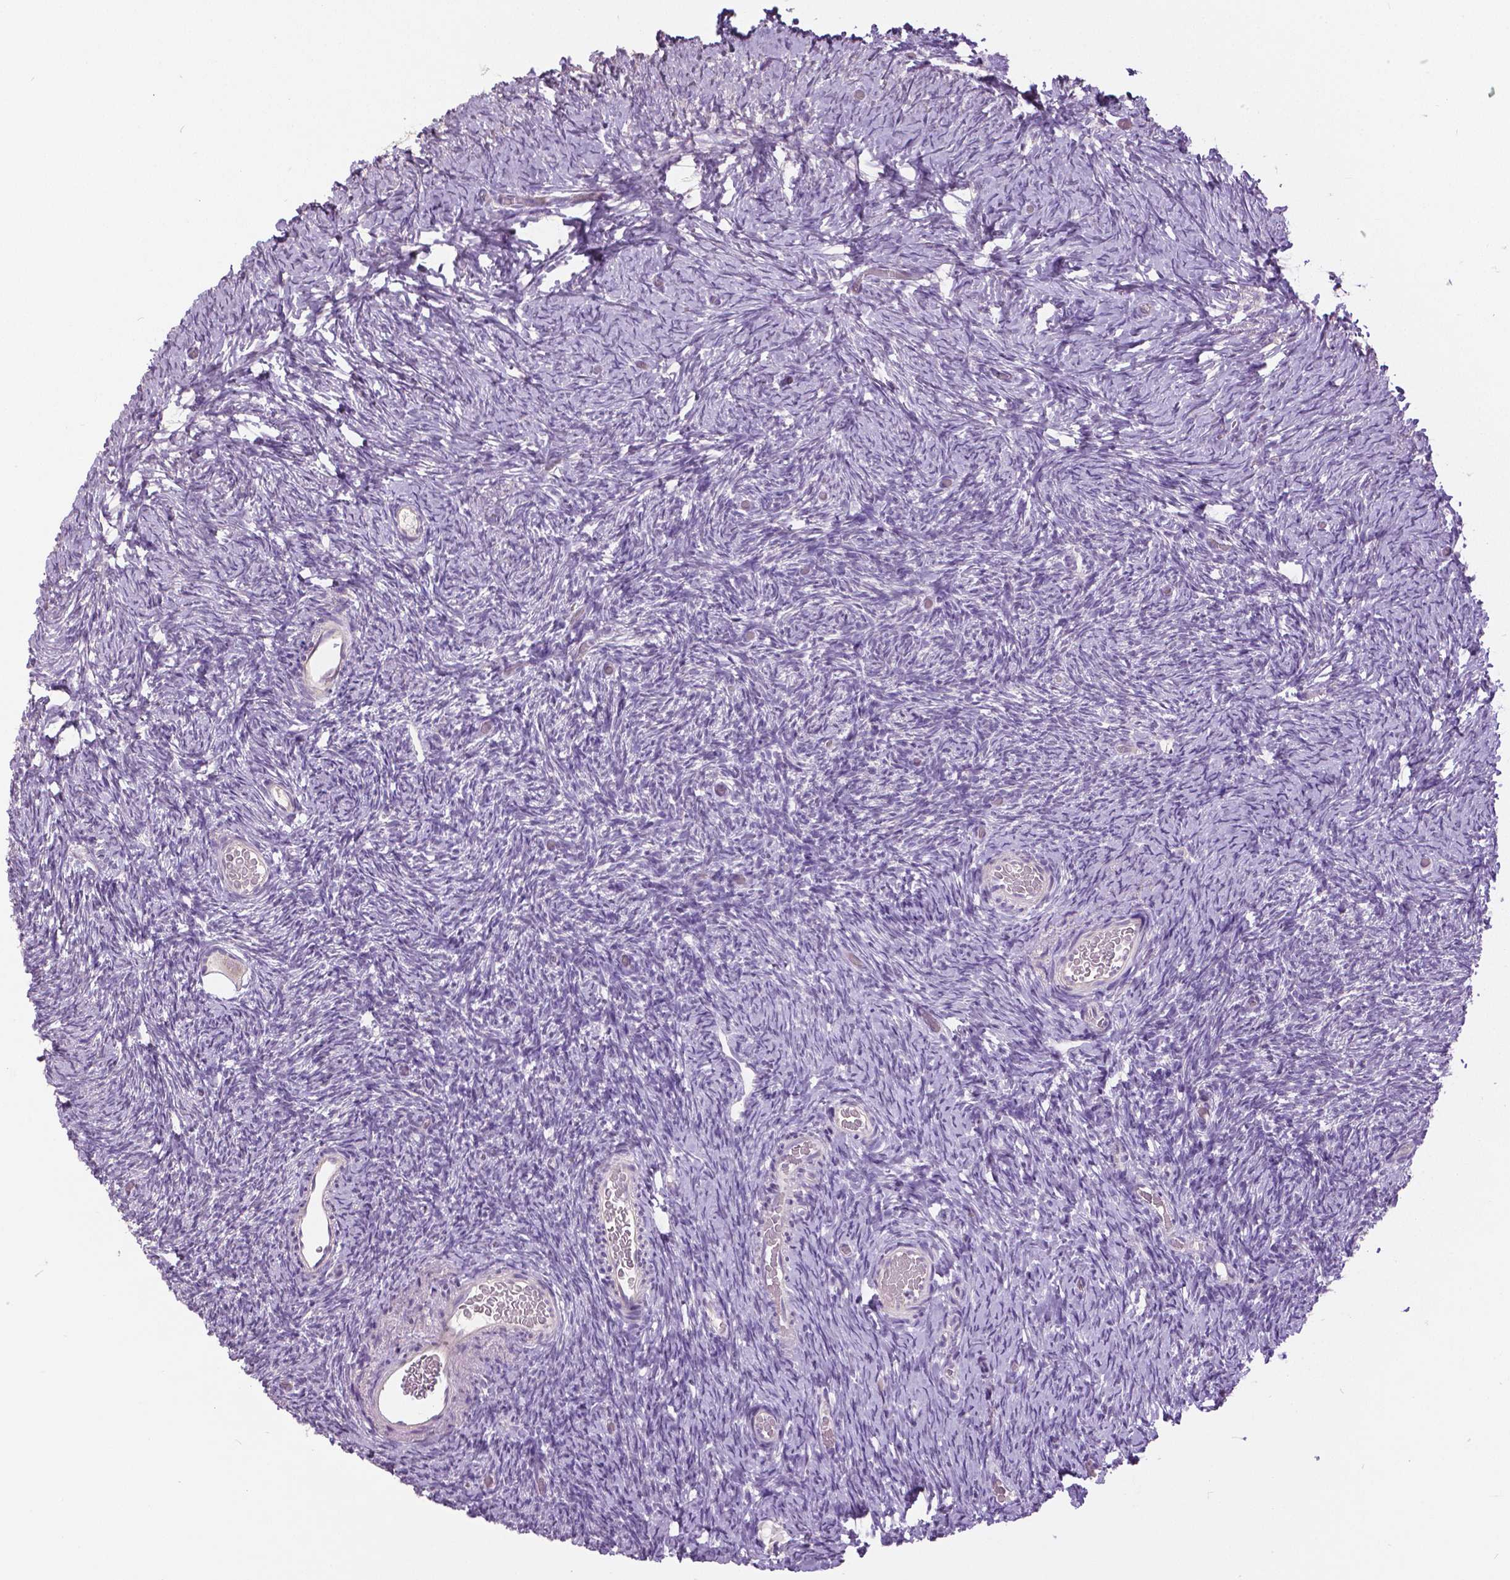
{"staining": {"intensity": "negative", "quantity": "none", "location": "none"}, "tissue": "ovary", "cell_type": "Follicle cells", "image_type": "normal", "snomed": [{"axis": "morphology", "description": "Normal tissue, NOS"}, {"axis": "topography", "description": "Ovary"}], "caption": "DAB immunohistochemical staining of normal ovary shows no significant positivity in follicle cells. Nuclei are stained in blue.", "gene": "FOXA1", "patient": {"sex": "female", "age": 39}}